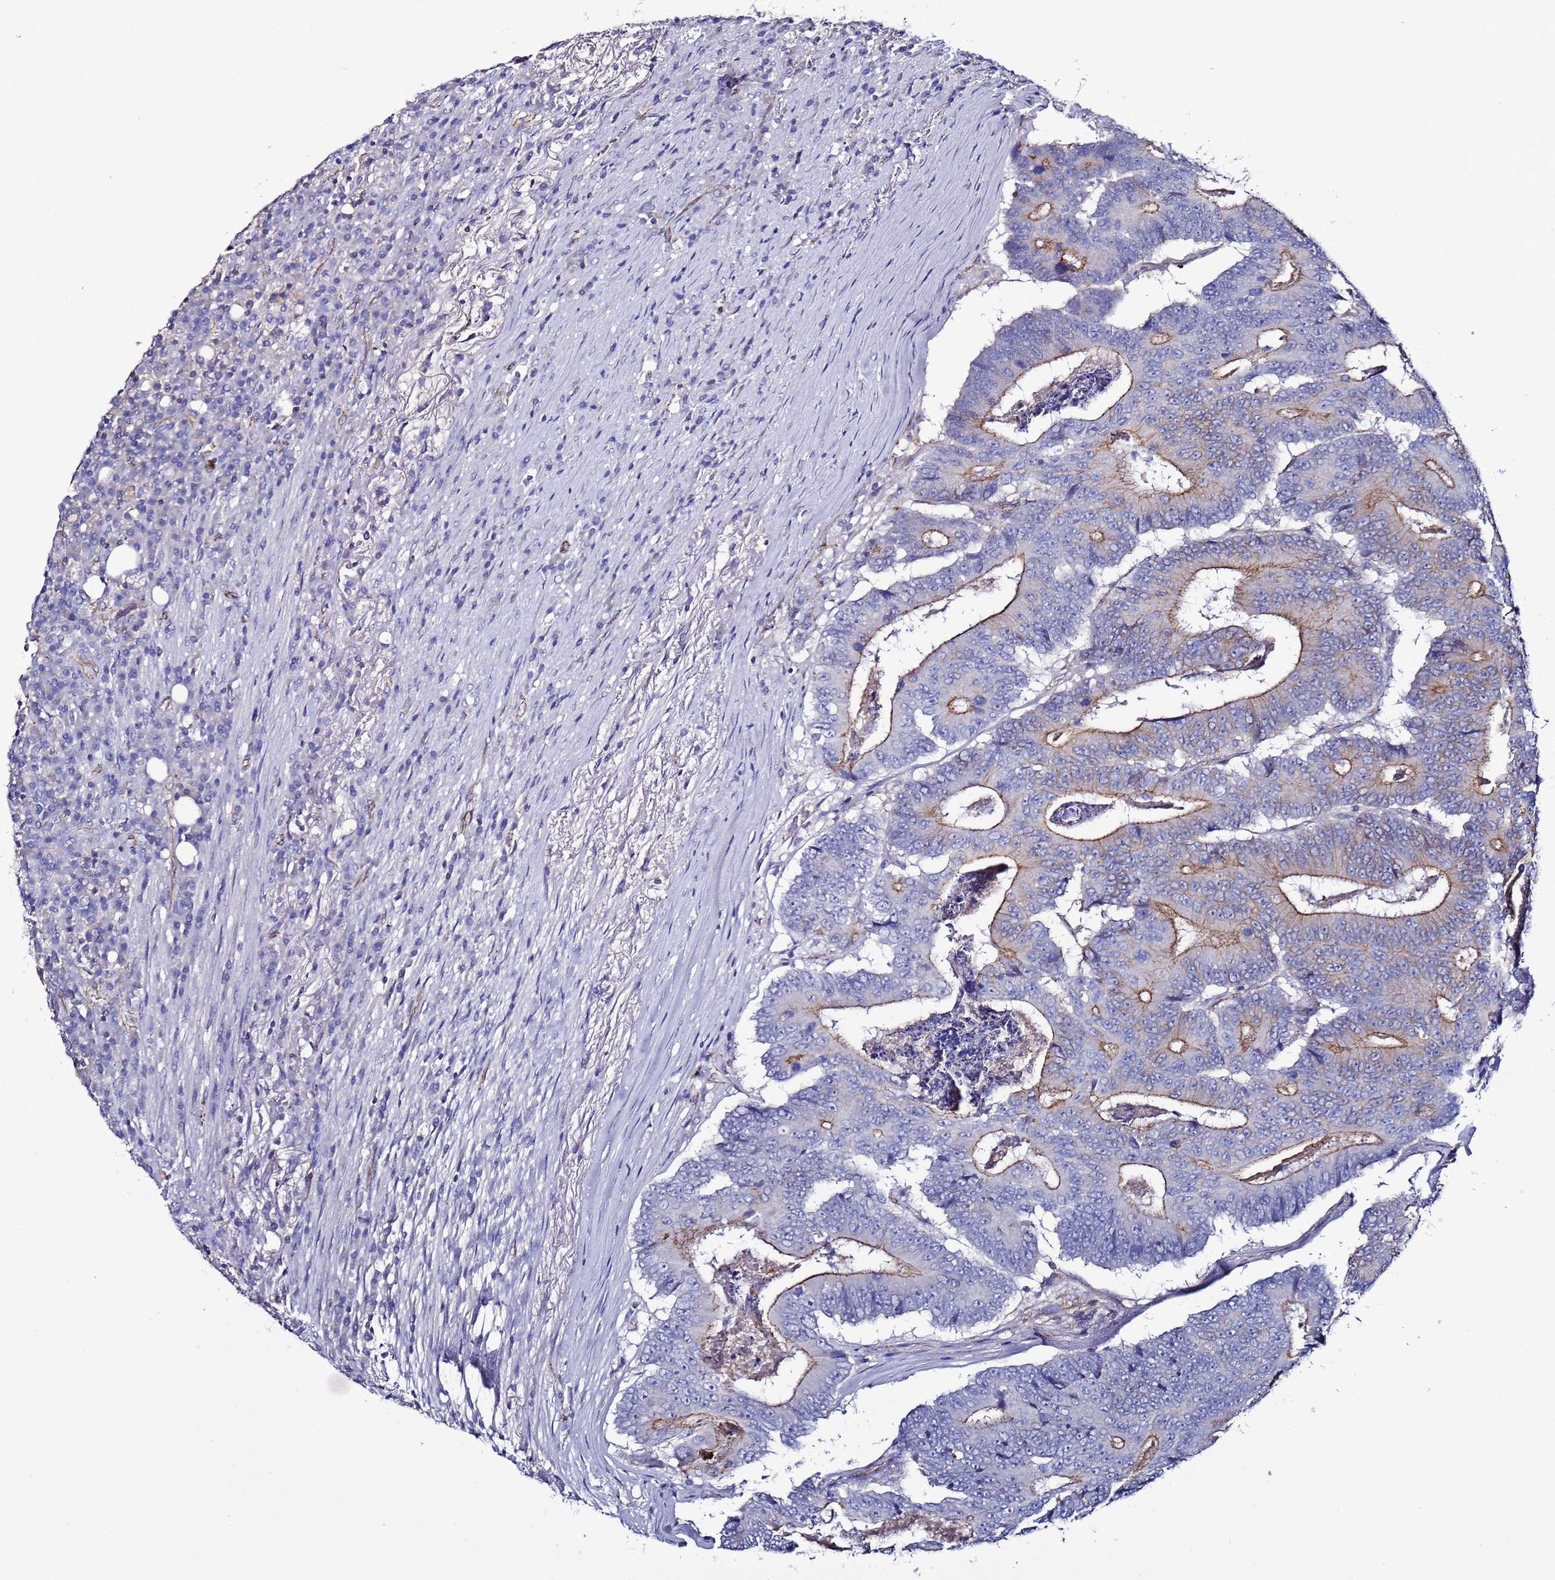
{"staining": {"intensity": "moderate", "quantity": "<25%", "location": "cytoplasmic/membranous"}, "tissue": "colorectal cancer", "cell_type": "Tumor cells", "image_type": "cancer", "snomed": [{"axis": "morphology", "description": "Adenocarcinoma, NOS"}, {"axis": "topography", "description": "Colon"}], "caption": "Protein analysis of colorectal adenocarcinoma tissue exhibits moderate cytoplasmic/membranous expression in about <25% of tumor cells.", "gene": "TENM3", "patient": {"sex": "male", "age": 83}}